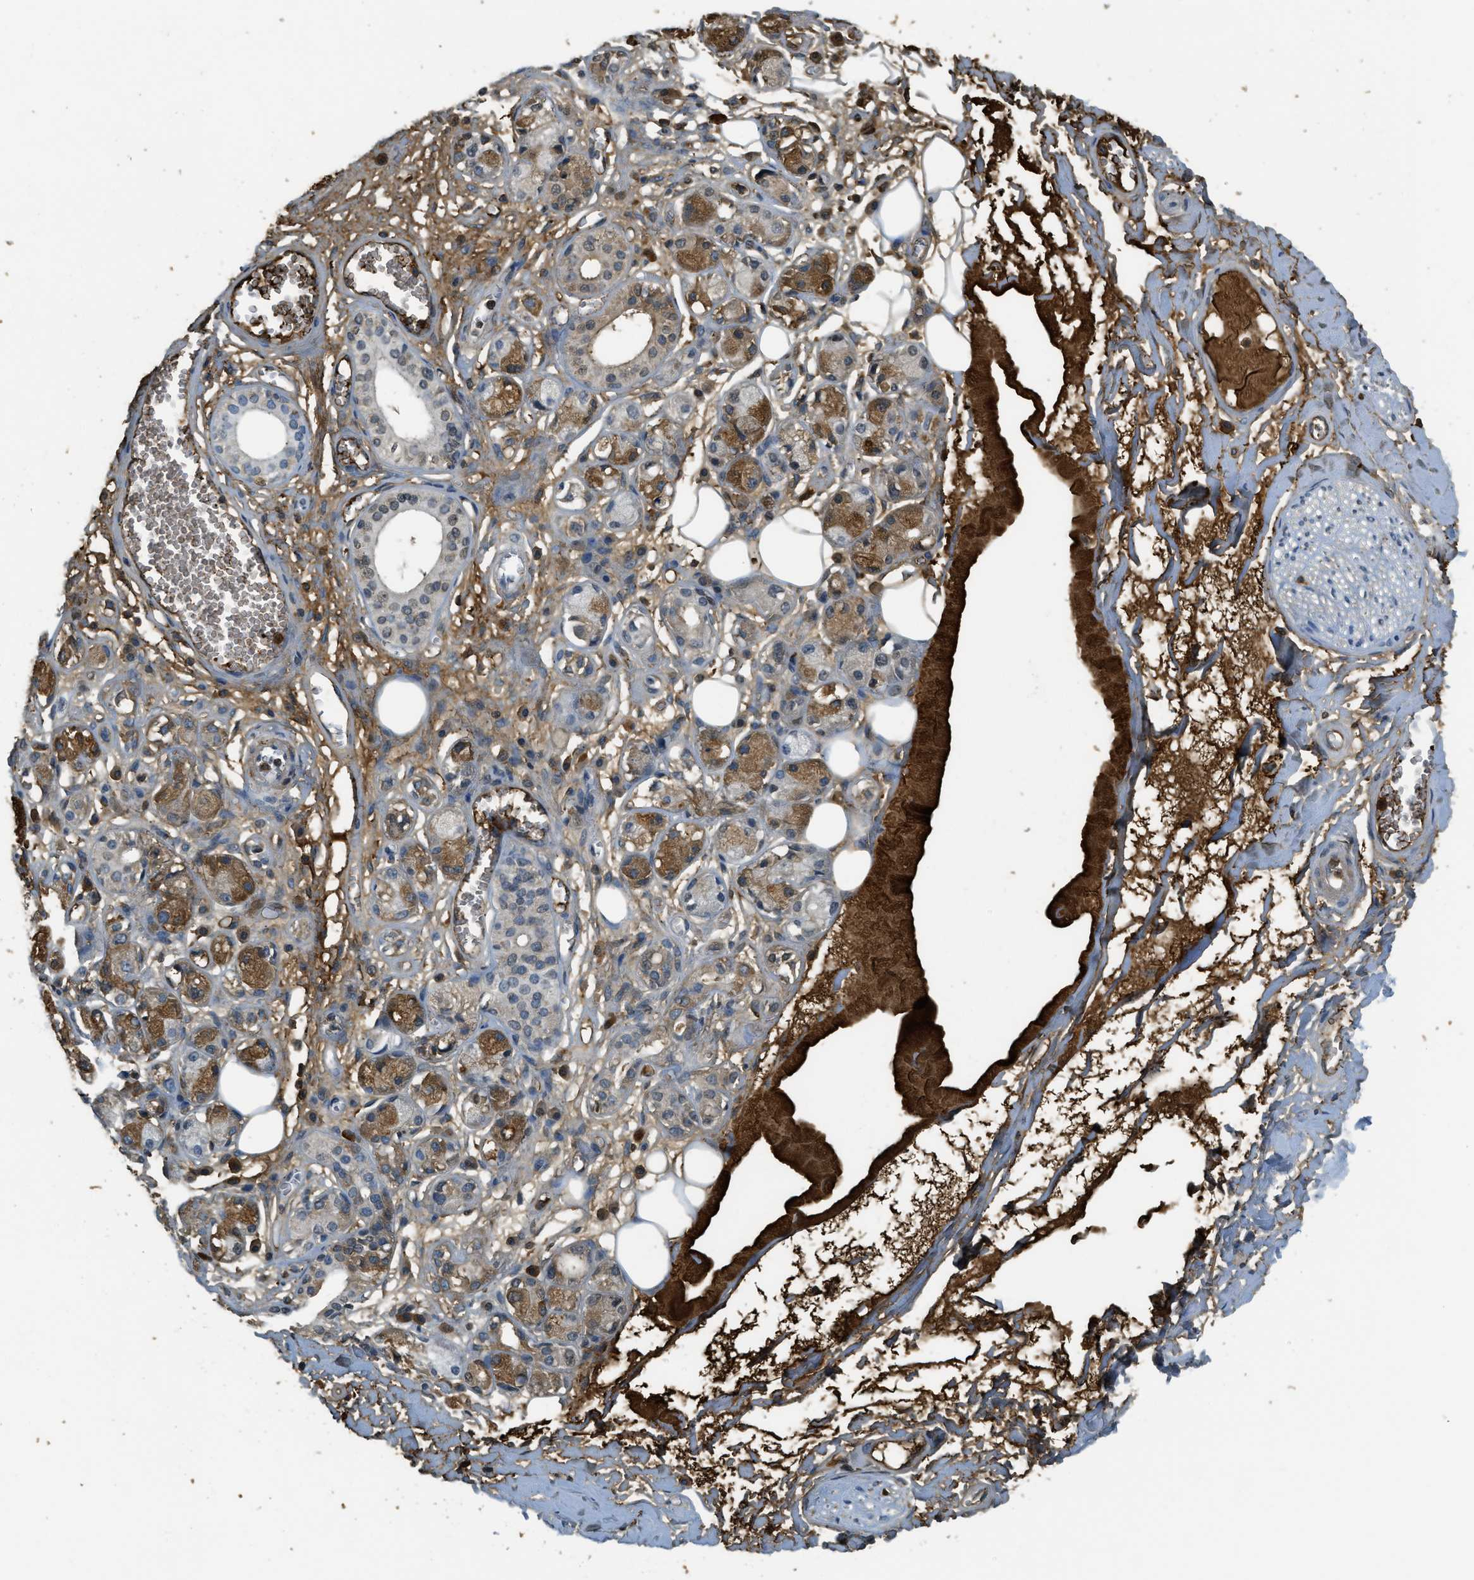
{"staining": {"intensity": "moderate", "quantity": ">75%", "location": "cytoplasmic/membranous"}, "tissue": "adipose tissue", "cell_type": "Adipocytes", "image_type": "normal", "snomed": [{"axis": "morphology", "description": "Normal tissue, NOS"}, {"axis": "morphology", "description": "Inflammation, NOS"}, {"axis": "topography", "description": "Salivary gland"}, {"axis": "topography", "description": "Peripheral nerve tissue"}], "caption": "Adipose tissue stained for a protein (brown) demonstrates moderate cytoplasmic/membranous positive positivity in approximately >75% of adipocytes.", "gene": "PRTN3", "patient": {"sex": "female", "age": 75}}